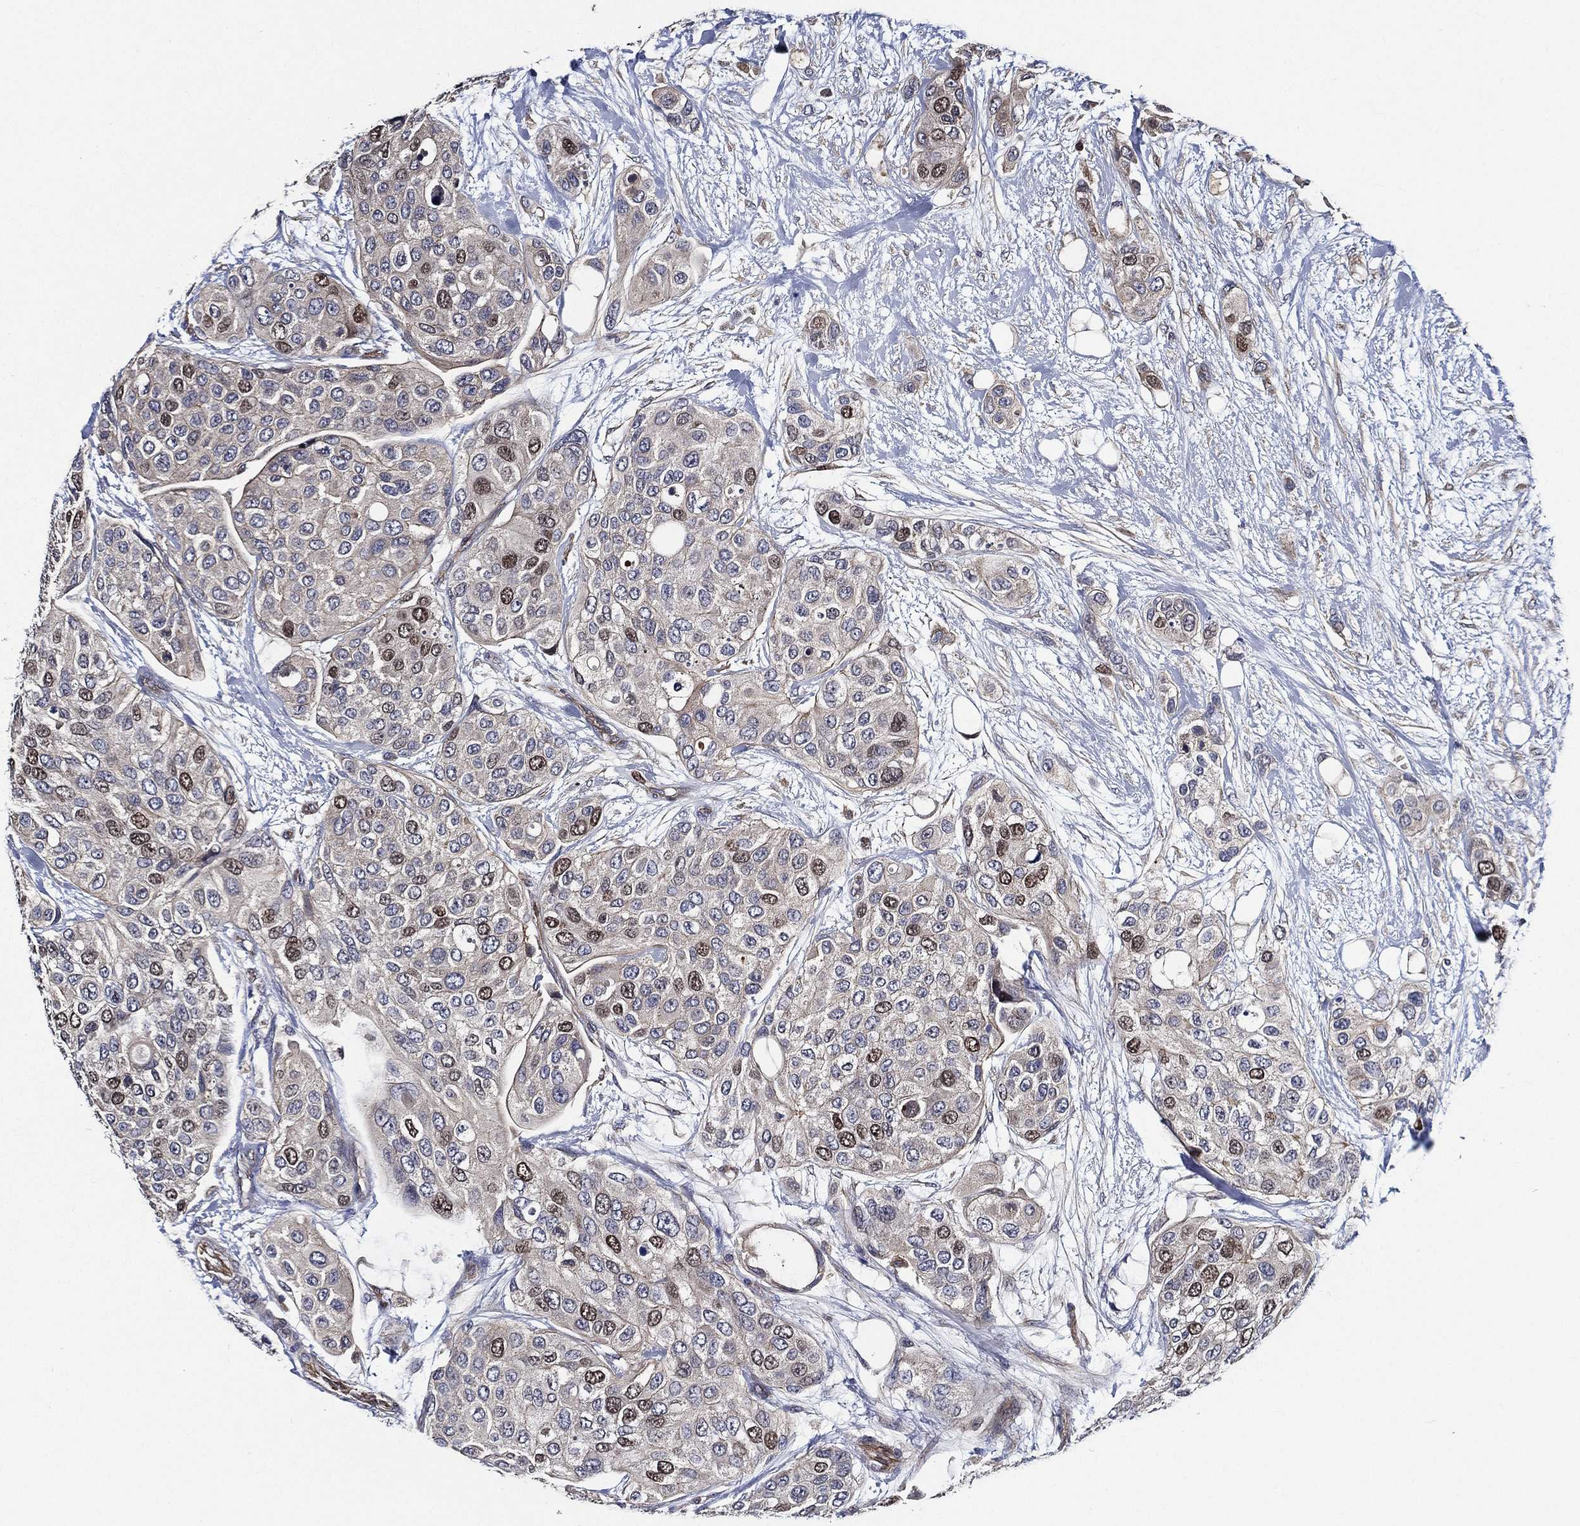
{"staining": {"intensity": "moderate", "quantity": "<25%", "location": "nuclear"}, "tissue": "urothelial cancer", "cell_type": "Tumor cells", "image_type": "cancer", "snomed": [{"axis": "morphology", "description": "Urothelial carcinoma, High grade"}, {"axis": "topography", "description": "Urinary bladder"}], "caption": "Moderate nuclear protein expression is appreciated in about <25% of tumor cells in urothelial cancer.", "gene": "KIF20B", "patient": {"sex": "male", "age": 77}}